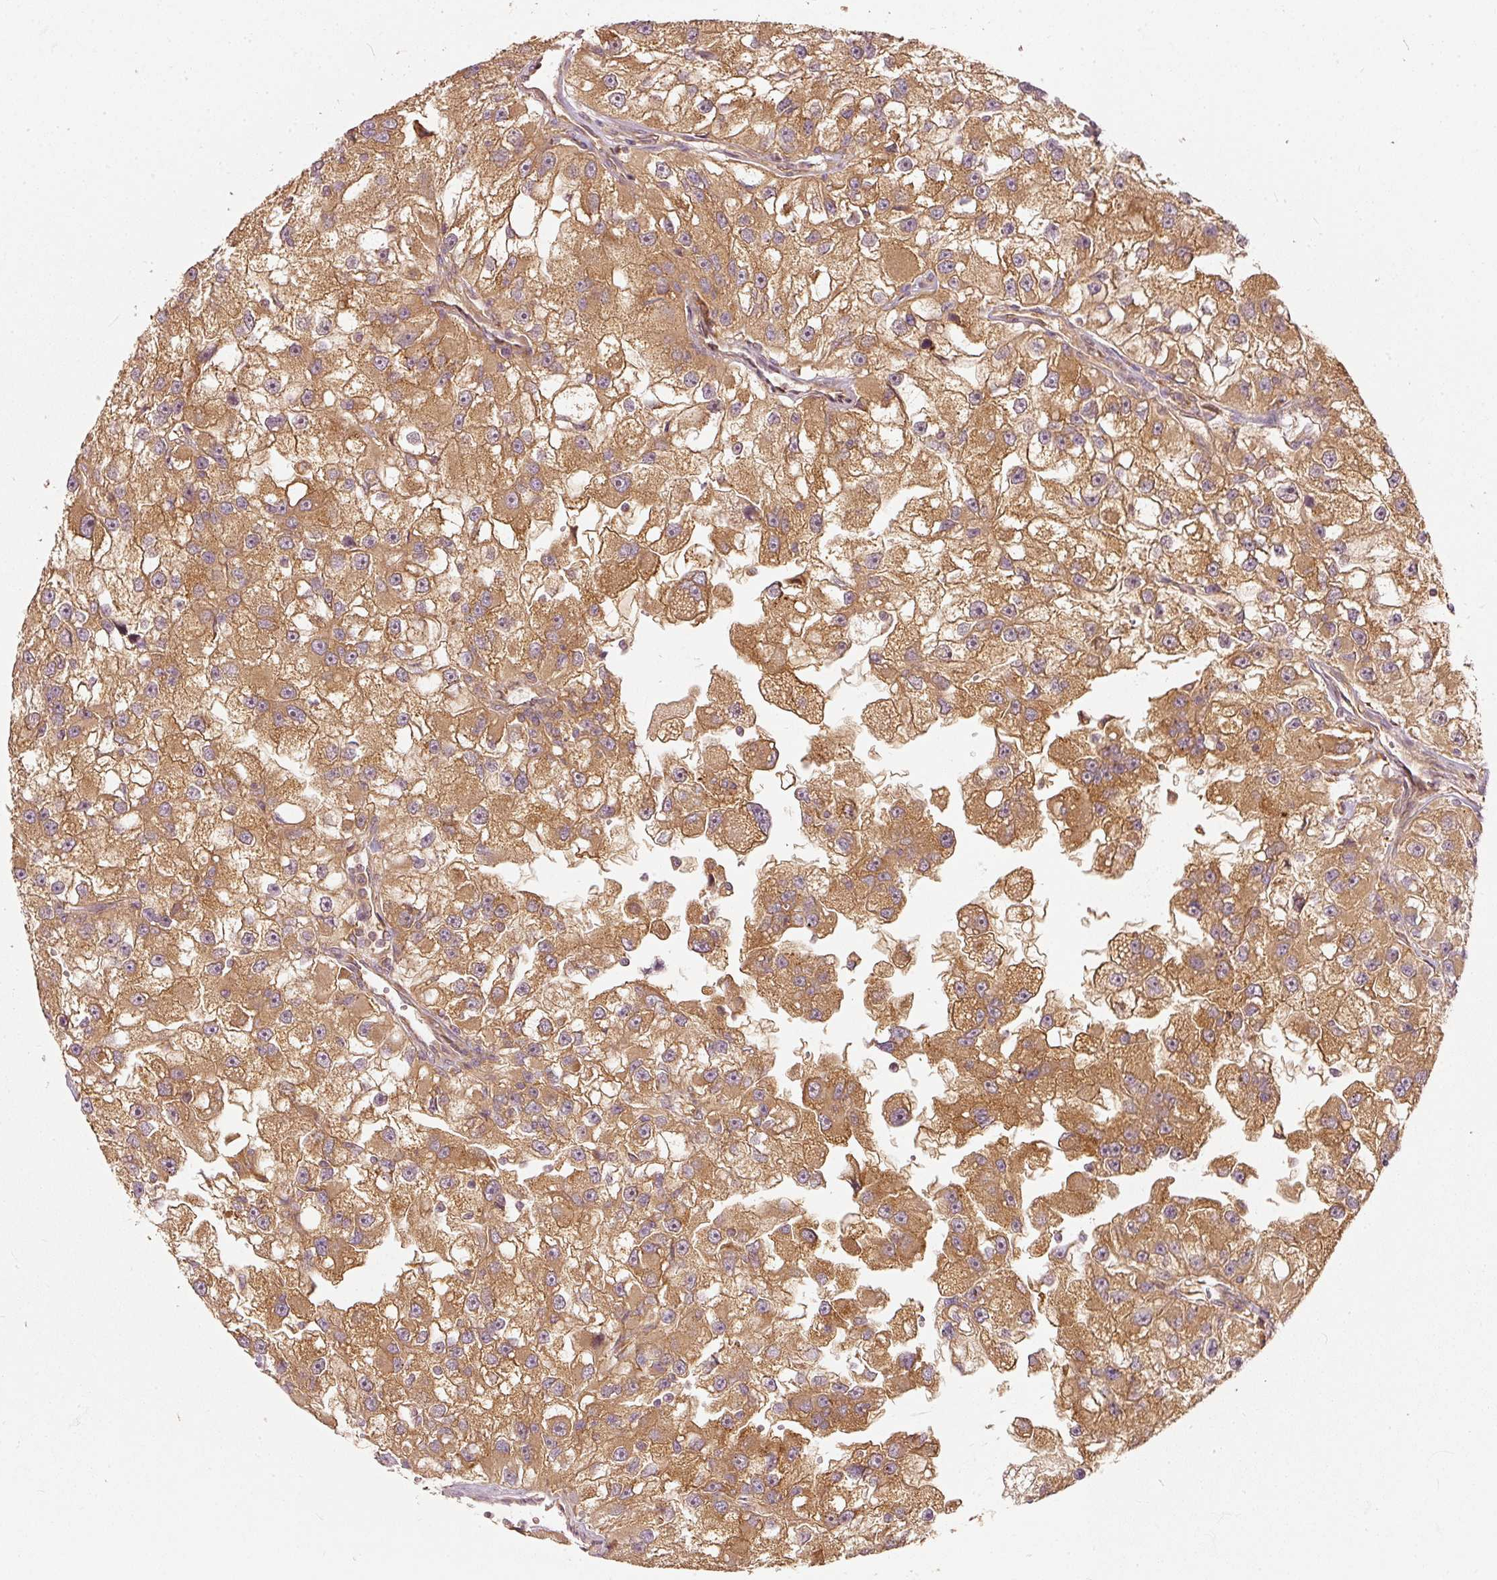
{"staining": {"intensity": "moderate", "quantity": ">75%", "location": "cytoplasmic/membranous"}, "tissue": "renal cancer", "cell_type": "Tumor cells", "image_type": "cancer", "snomed": [{"axis": "morphology", "description": "Adenocarcinoma, NOS"}, {"axis": "topography", "description": "Kidney"}], "caption": "This is a histology image of immunohistochemistry staining of renal adenocarcinoma, which shows moderate staining in the cytoplasmic/membranous of tumor cells.", "gene": "EIF3B", "patient": {"sex": "male", "age": 63}}